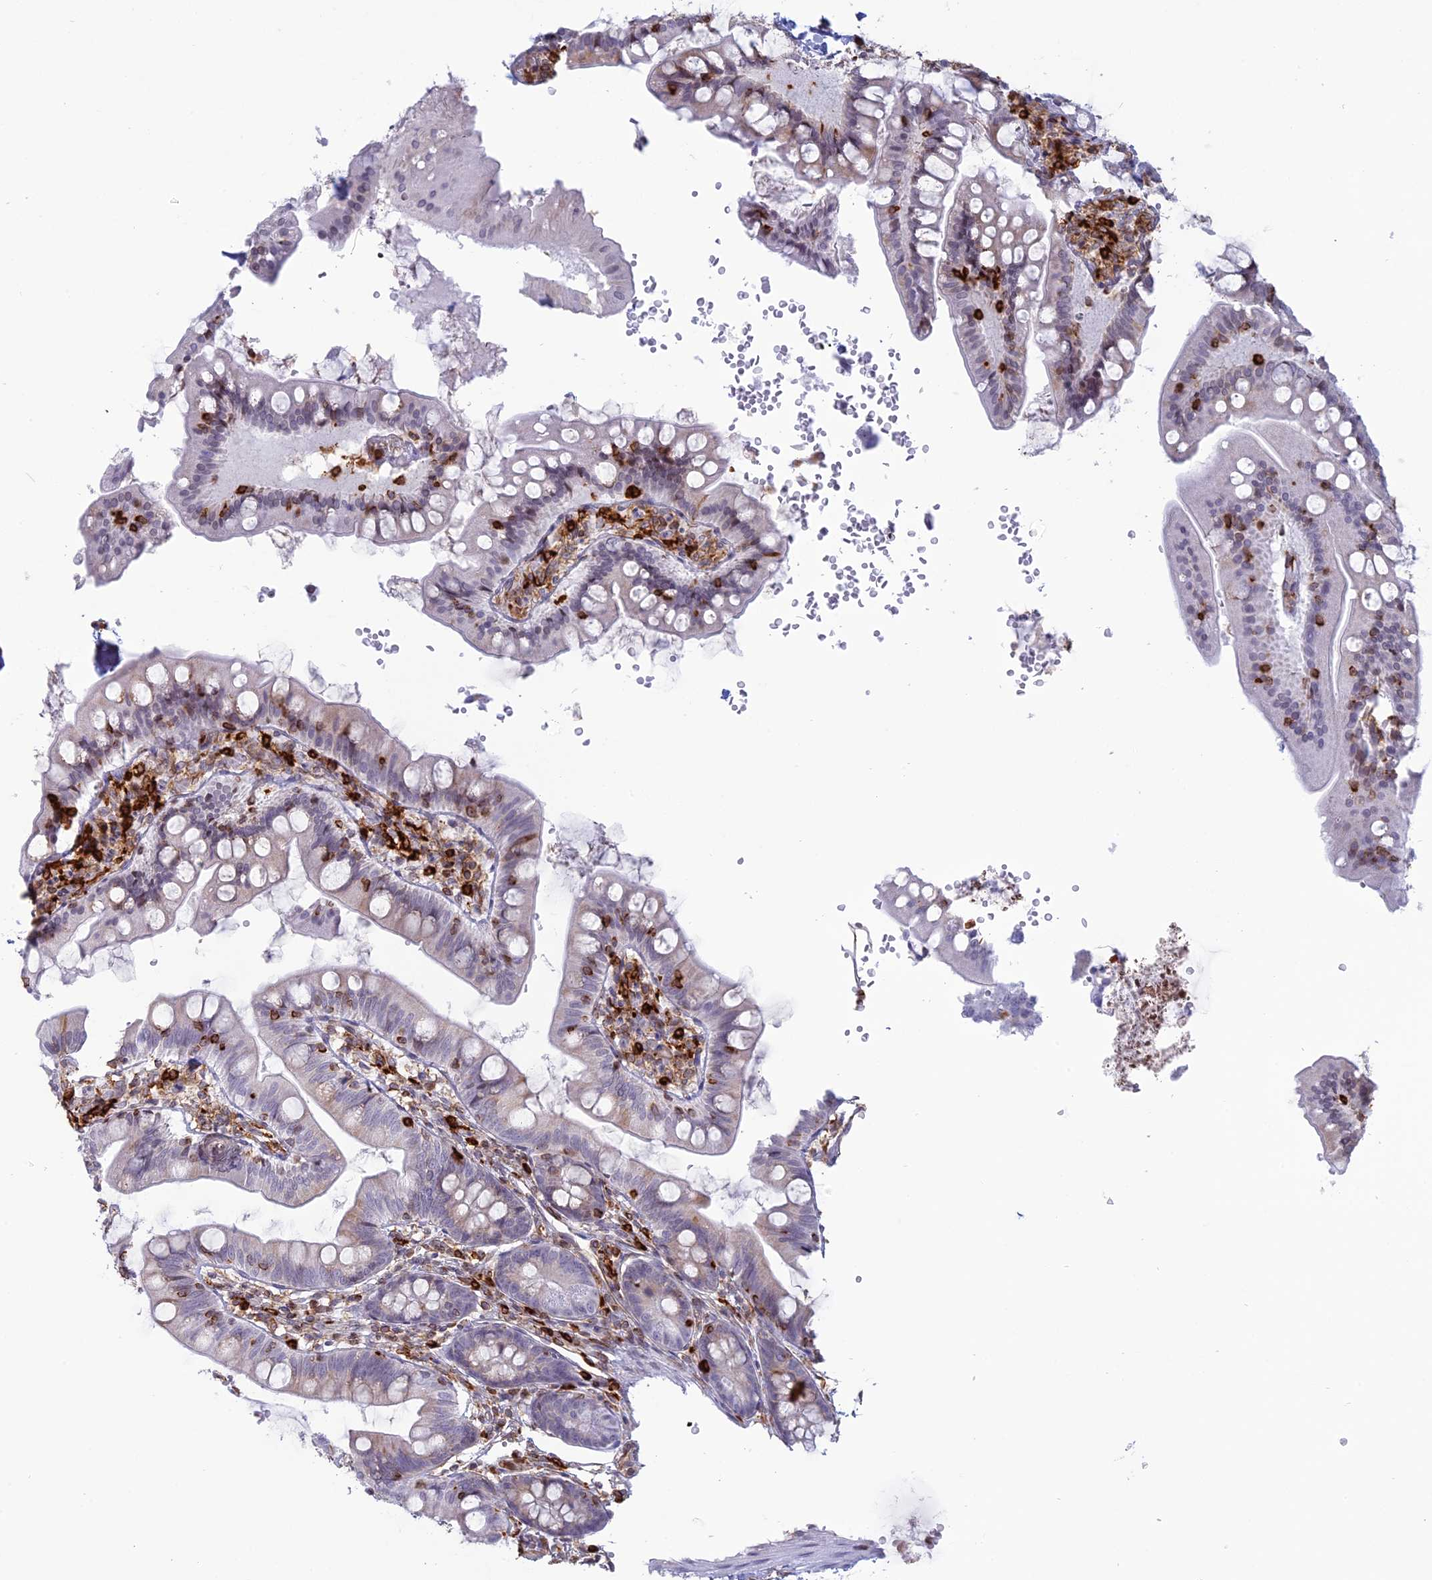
{"staining": {"intensity": "negative", "quantity": "none", "location": "none"}, "tissue": "small intestine", "cell_type": "Glandular cells", "image_type": "normal", "snomed": [{"axis": "morphology", "description": "Normal tissue, NOS"}, {"axis": "topography", "description": "Small intestine"}], "caption": "DAB (3,3'-diaminobenzidine) immunohistochemical staining of normal small intestine displays no significant positivity in glandular cells. Nuclei are stained in blue.", "gene": "APOBR", "patient": {"sex": "male", "age": 7}}